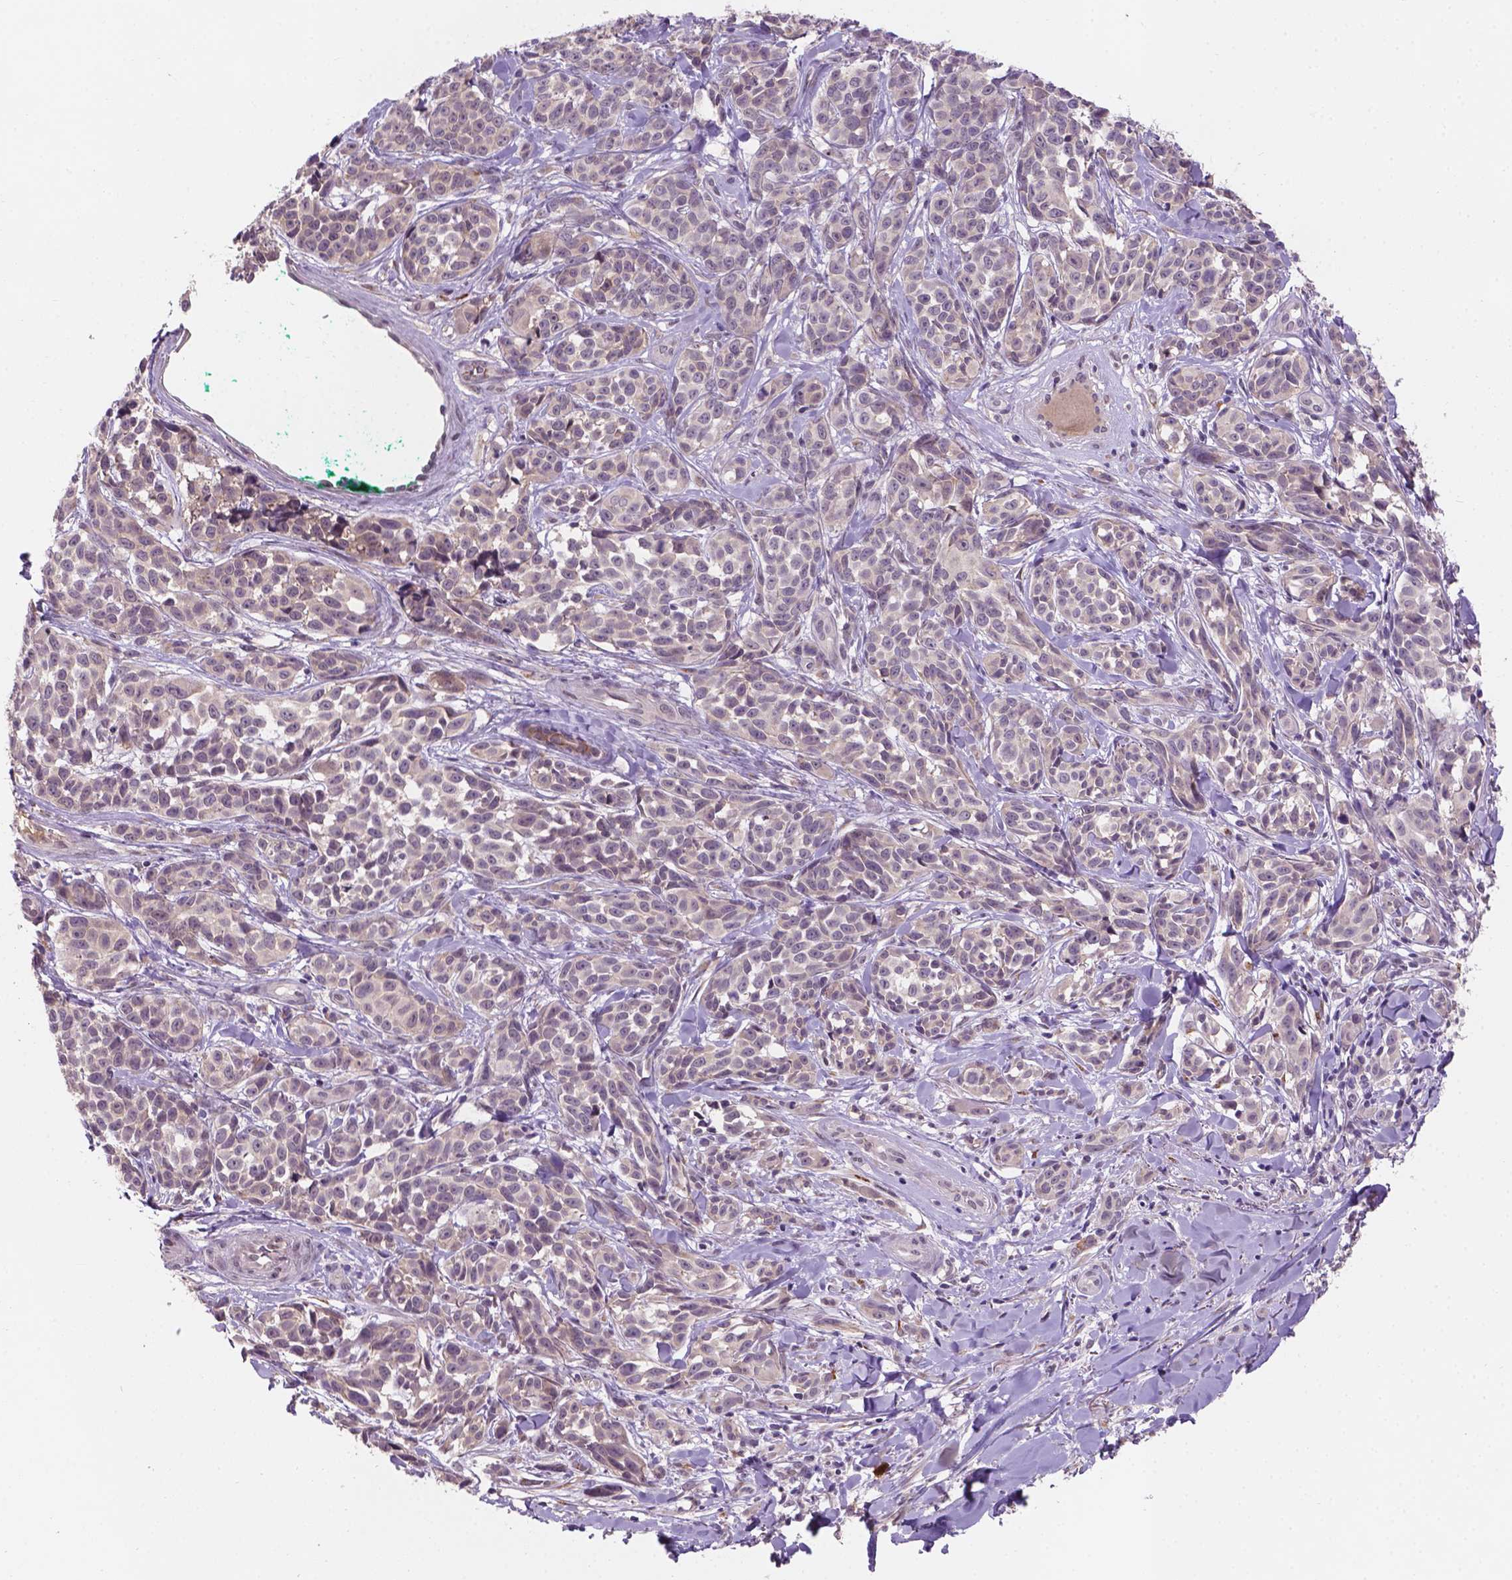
{"staining": {"intensity": "negative", "quantity": "none", "location": "none"}, "tissue": "melanoma", "cell_type": "Tumor cells", "image_type": "cancer", "snomed": [{"axis": "morphology", "description": "Malignant melanoma, NOS"}, {"axis": "topography", "description": "Skin"}], "caption": "A high-resolution photomicrograph shows immunohistochemistry staining of malignant melanoma, which reveals no significant expression in tumor cells.", "gene": "GXYLT2", "patient": {"sex": "female", "age": 88}}